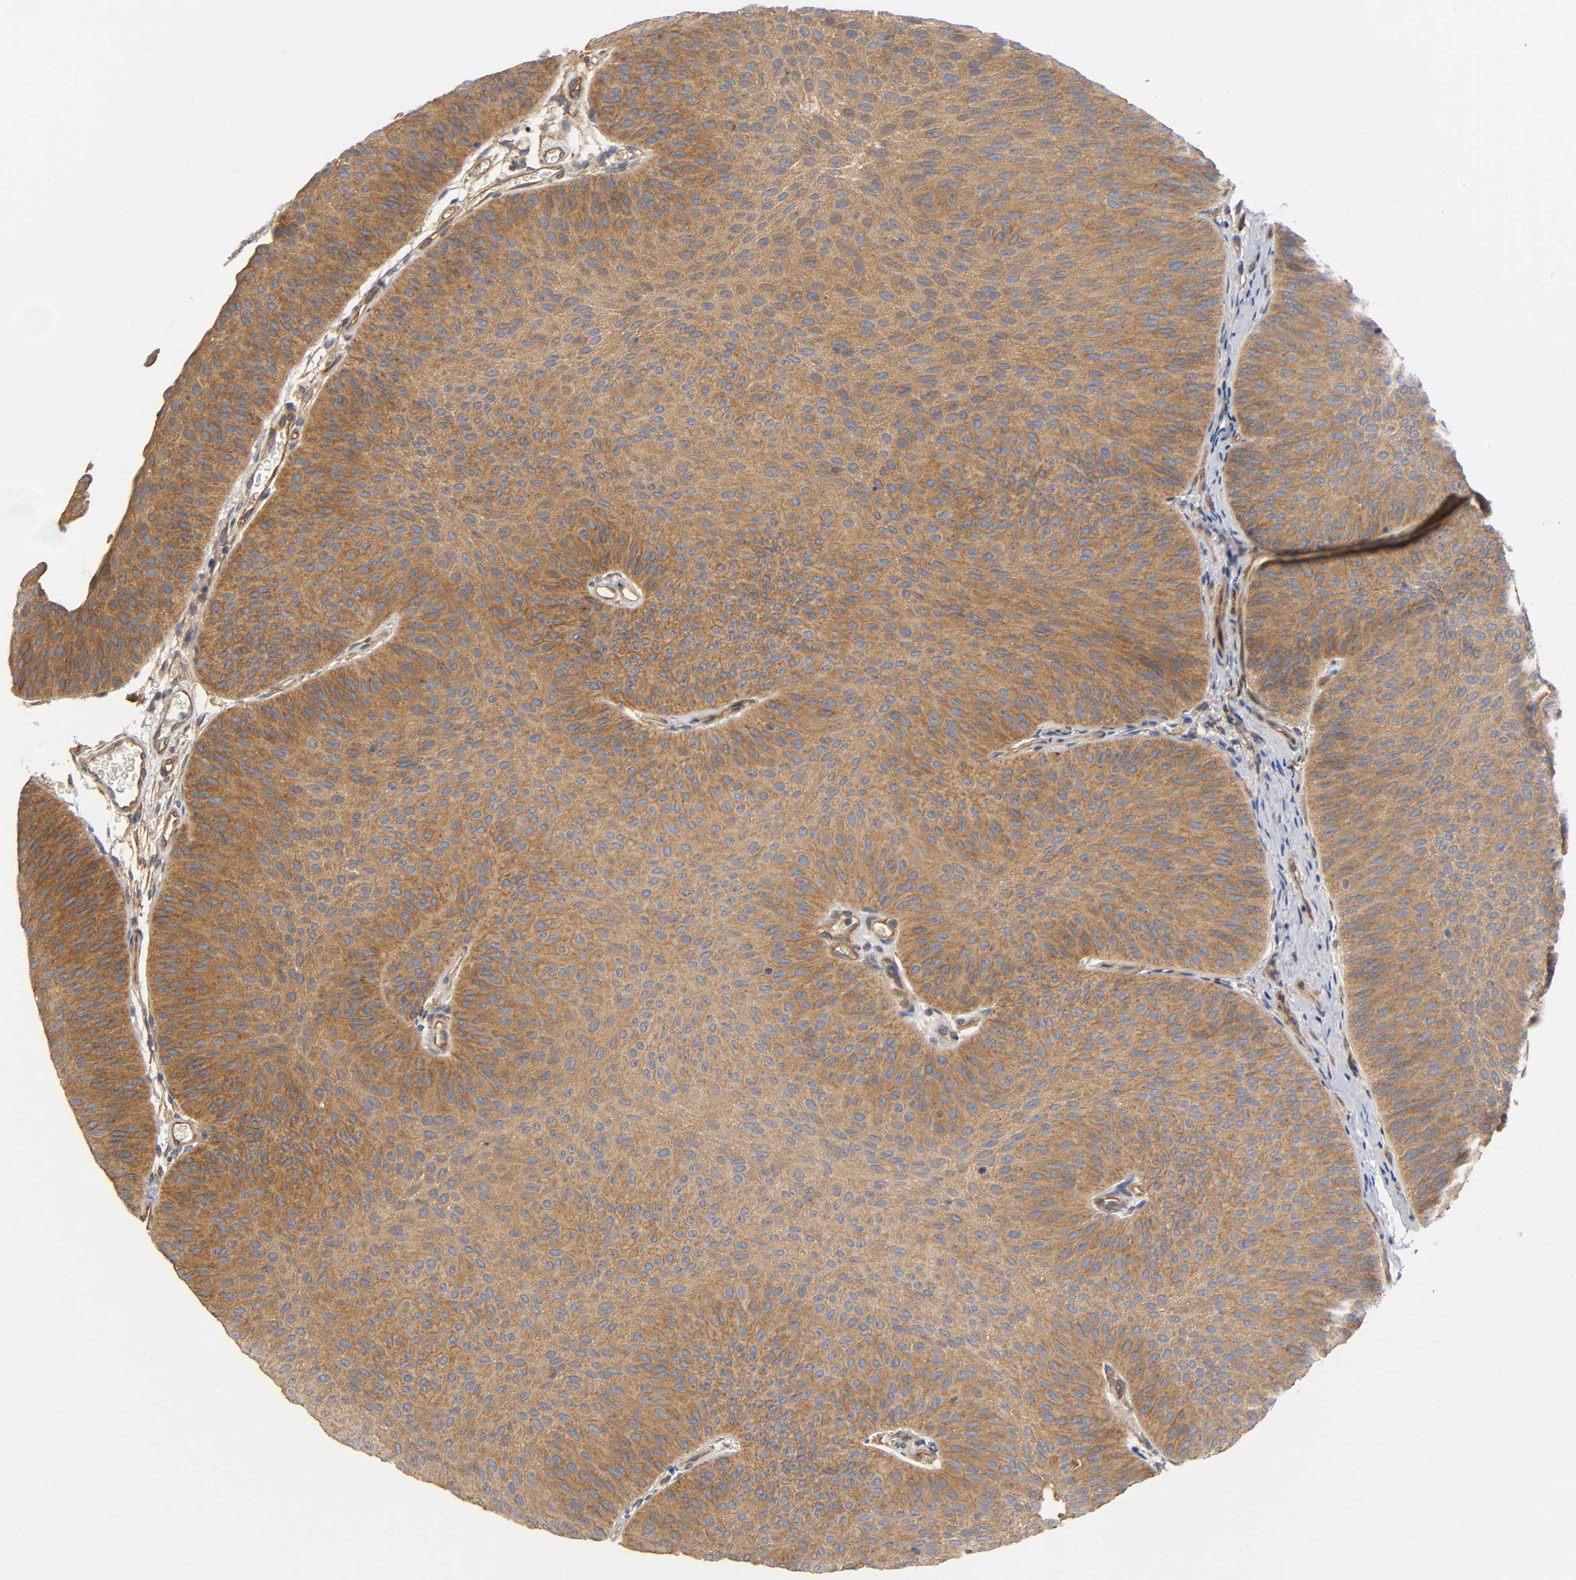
{"staining": {"intensity": "moderate", "quantity": ">75%", "location": "cytoplasmic/membranous"}, "tissue": "urothelial cancer", "cell_type": "Tumor cells", "image_type": "cancer", "snomed": [{"axis": "morphology", "description": "Urothelial carcinoma, Low grade"}, {"axis": "topography", "description": "Urinary bladder"}], "caption": "Urothelial cancer tissue exhibits moderate cytoplasmic/membranous expression in about >75% of tumor cells (DAB (3,3'-diaminobenzidine) IHC with brightfield microscopy, high magnification).", "gene": "MARS1", "patient": {"sex": "female", "age": 60}}